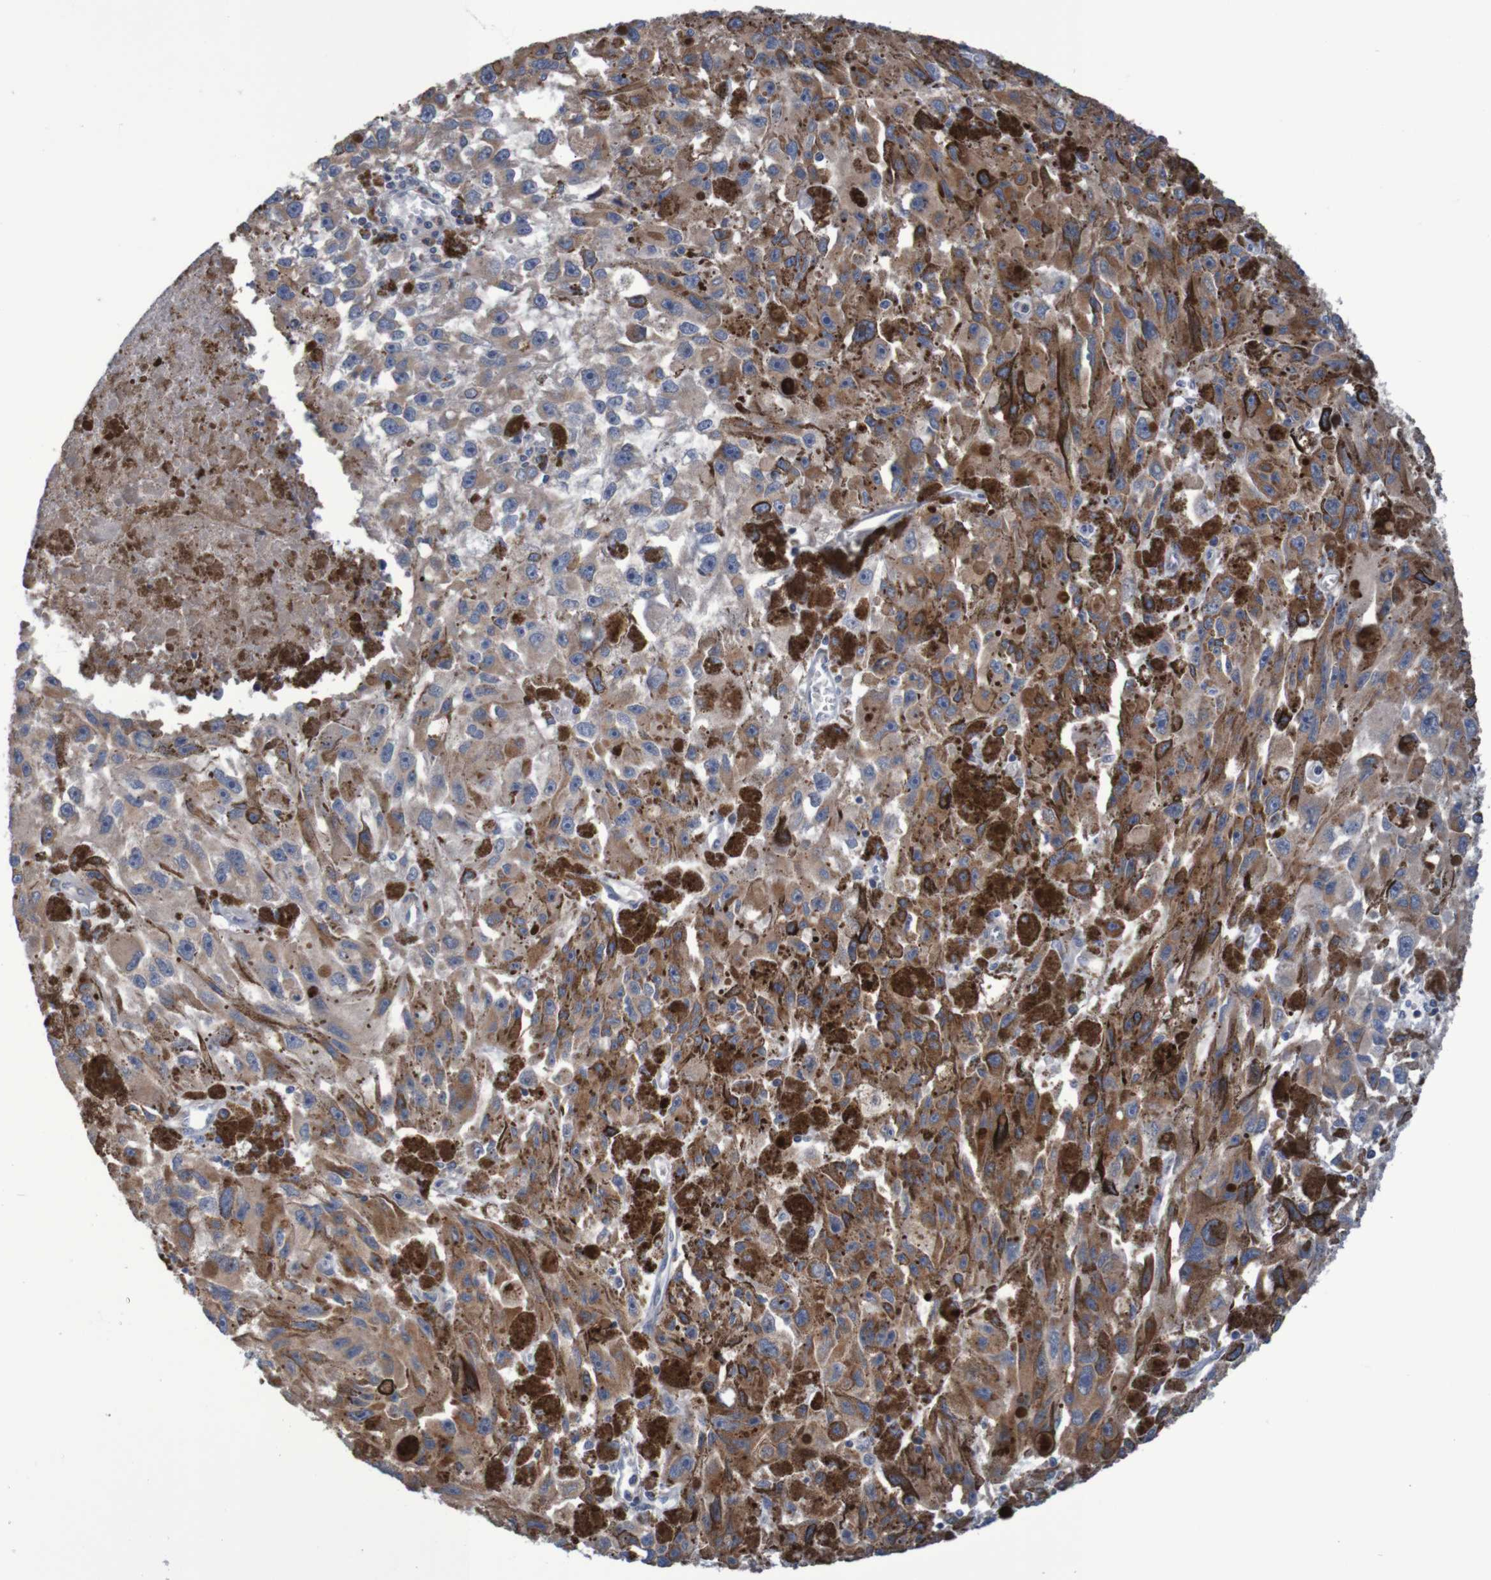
{"staining": {"intensity": "moderate", "quantity": ">75%", "location": "cytoplasmic/membranous"}, "tissue": "melanoma", "cell_type": "Tumor cells", "image_type": "cancer", "snomed": [{"axis": "morphology", "description": "Malignant melanoma, NOS"}, {"axis": "topography", "description": "Skin"}], "caption": "Immunohistochemistry photomicrograph of melanoma stained for a protein (brown), which shows medium levels of moderate cytoplasmic/membranous staining in about >75% of tumor cells.", "gene": "CLDN18", "patient": {"sex": "female", "age": 104}}